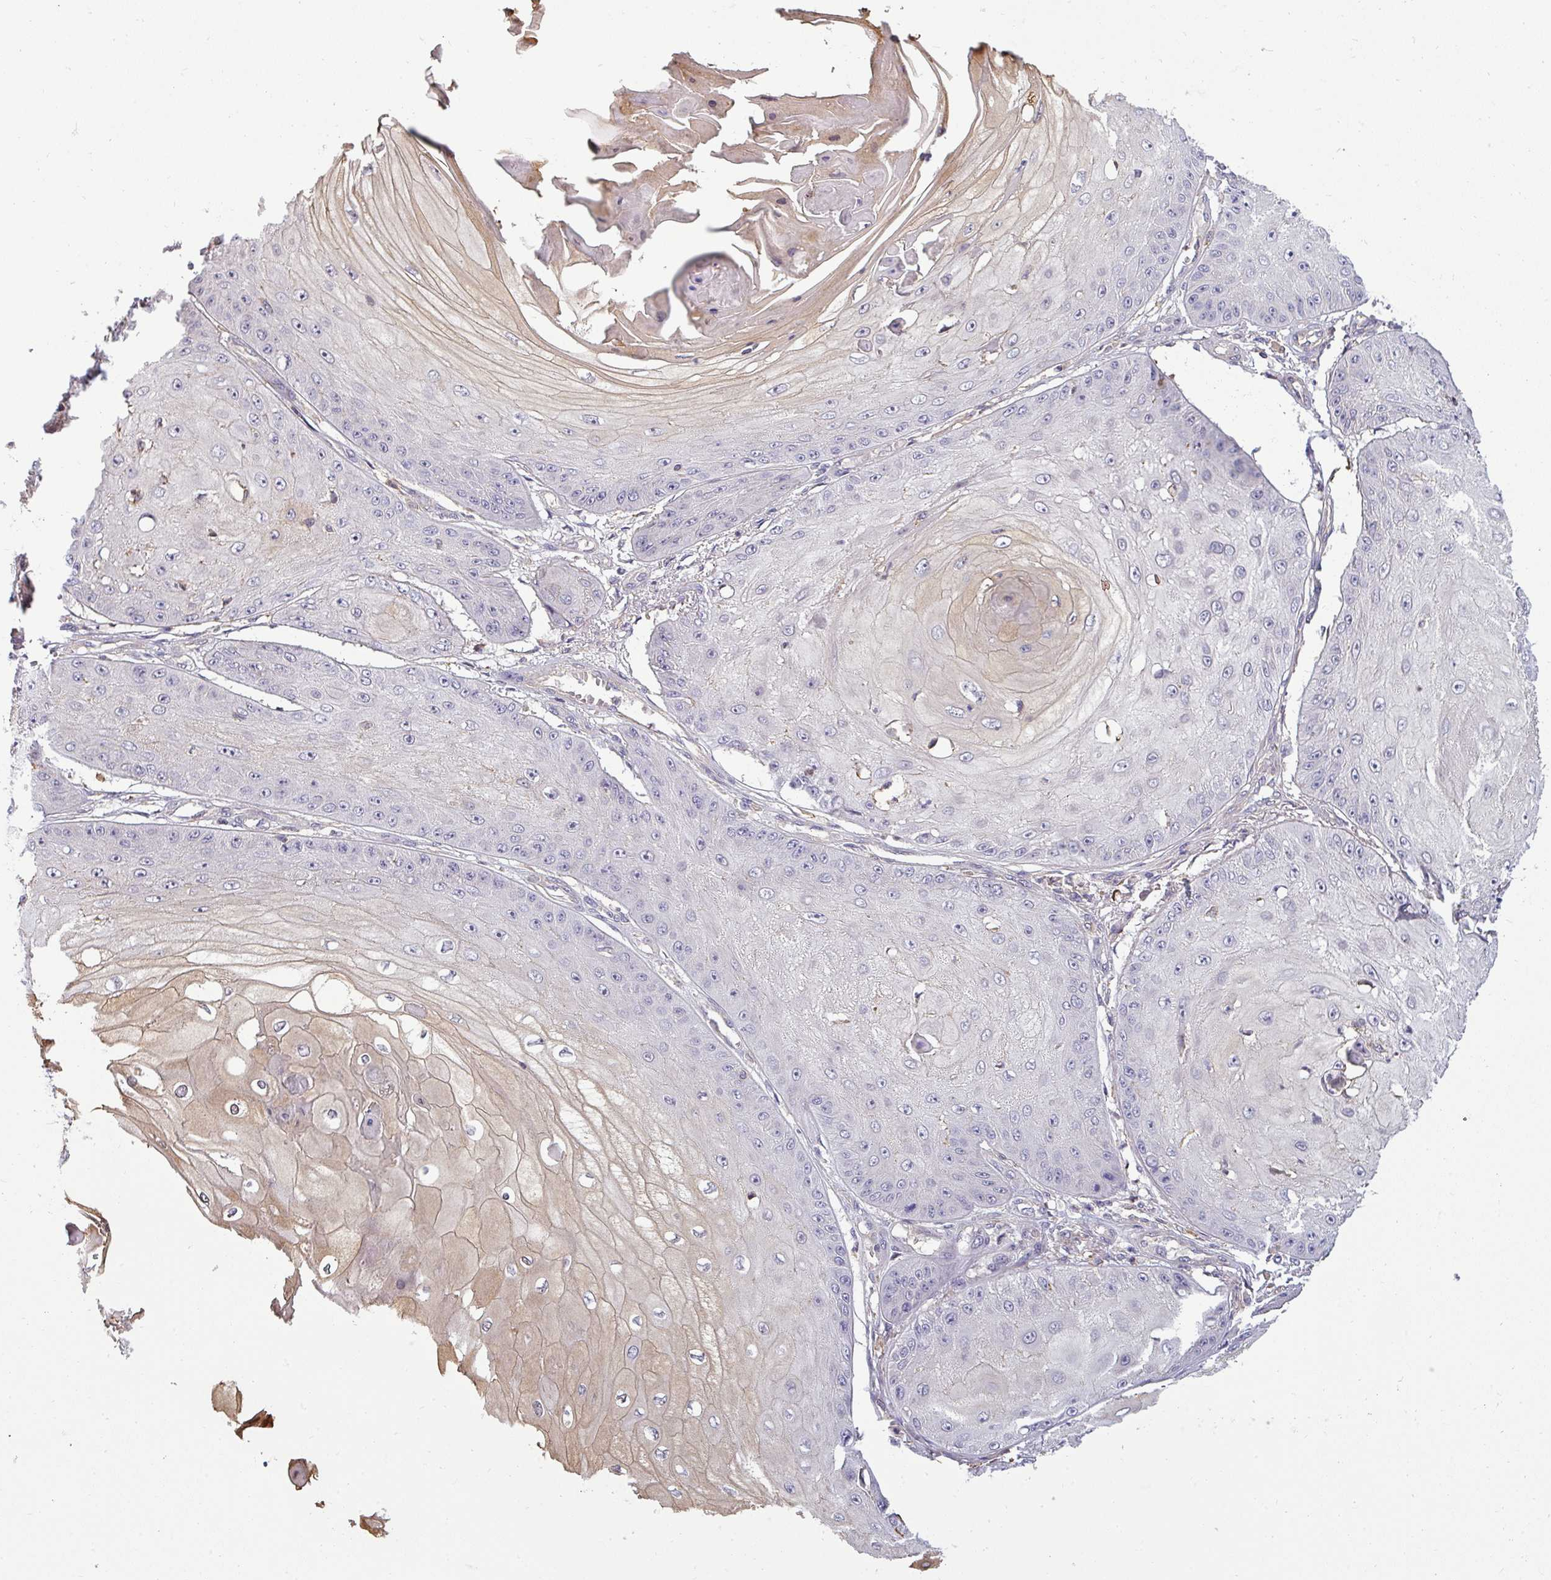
{"staining": {"intensity": "negative", "quantity": "none", "location": "none"}, "tissue": "skin cancer", "cell_type": "Tumor cells", "image_type": "cancer", "snomed": [{"axis": "morphology", "description": "Squamous cell carcinoma, NOS"}, {"axis": "topography", "description": "Skin"}], "caption": "Immunohistochemistry of human skin cancer displays no staining in tumor cells.", "gene": "ZNF835", "patient": {"sex": "male", "age": 70}}